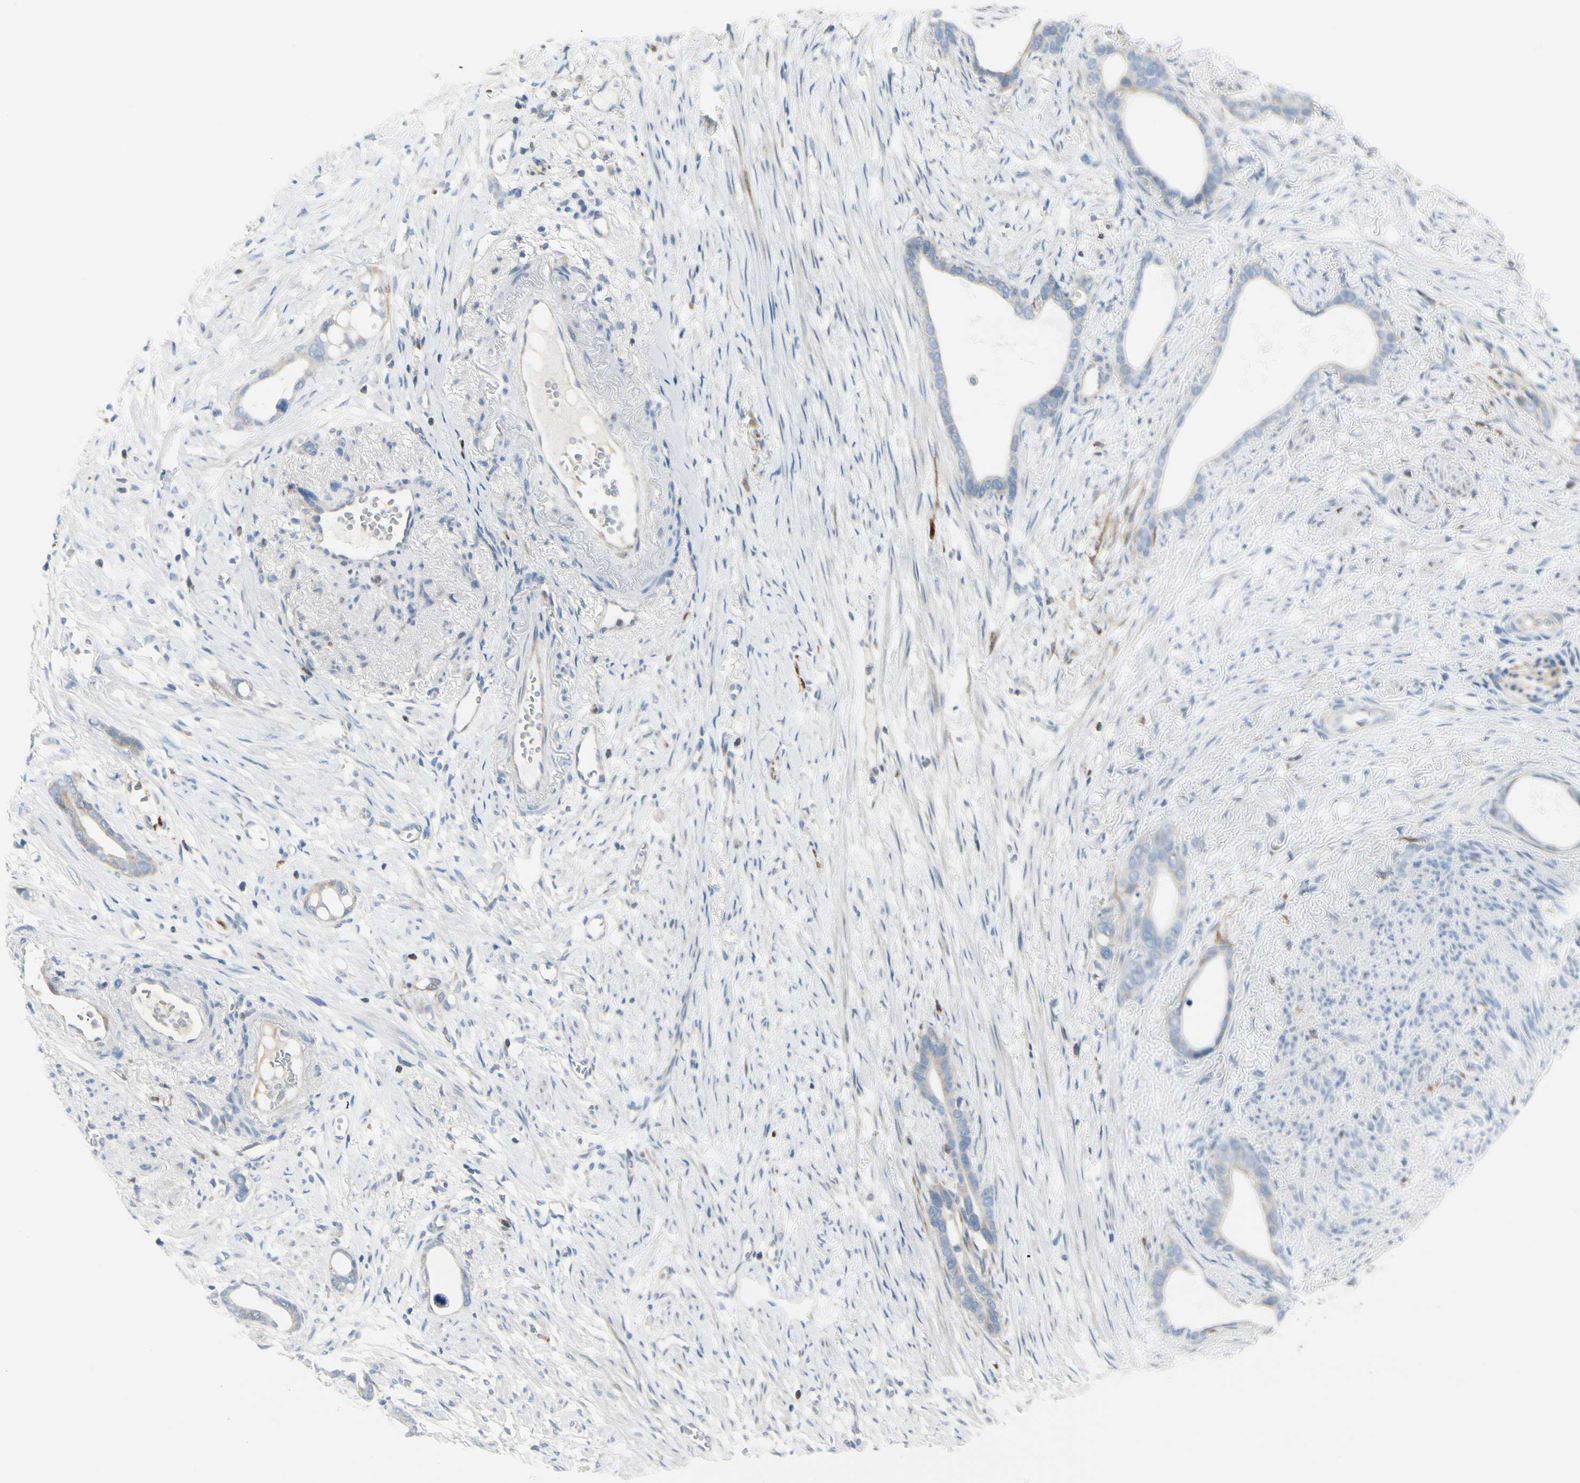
{"staining": {"intensity": "negative", "quantity": "none", "location": "none"}, "tissue": "stomach cancer", "cell_type": "Tumor cells", "image_type": "cancer", "snomed": [{"axis": "morphology", "description": "Adenocarcinoma, NOS"}, {"axis": "topography", "description": "Stomach"}], "caption": "DAB (3,3'-diaminobenzidine) immunohistochemical staining of stomach cancer (adenocarcinoma) reveals no significant positivity in tumor cells.", "gene": "TRAF1", "patient": {"sex": "female", "age": 75}}